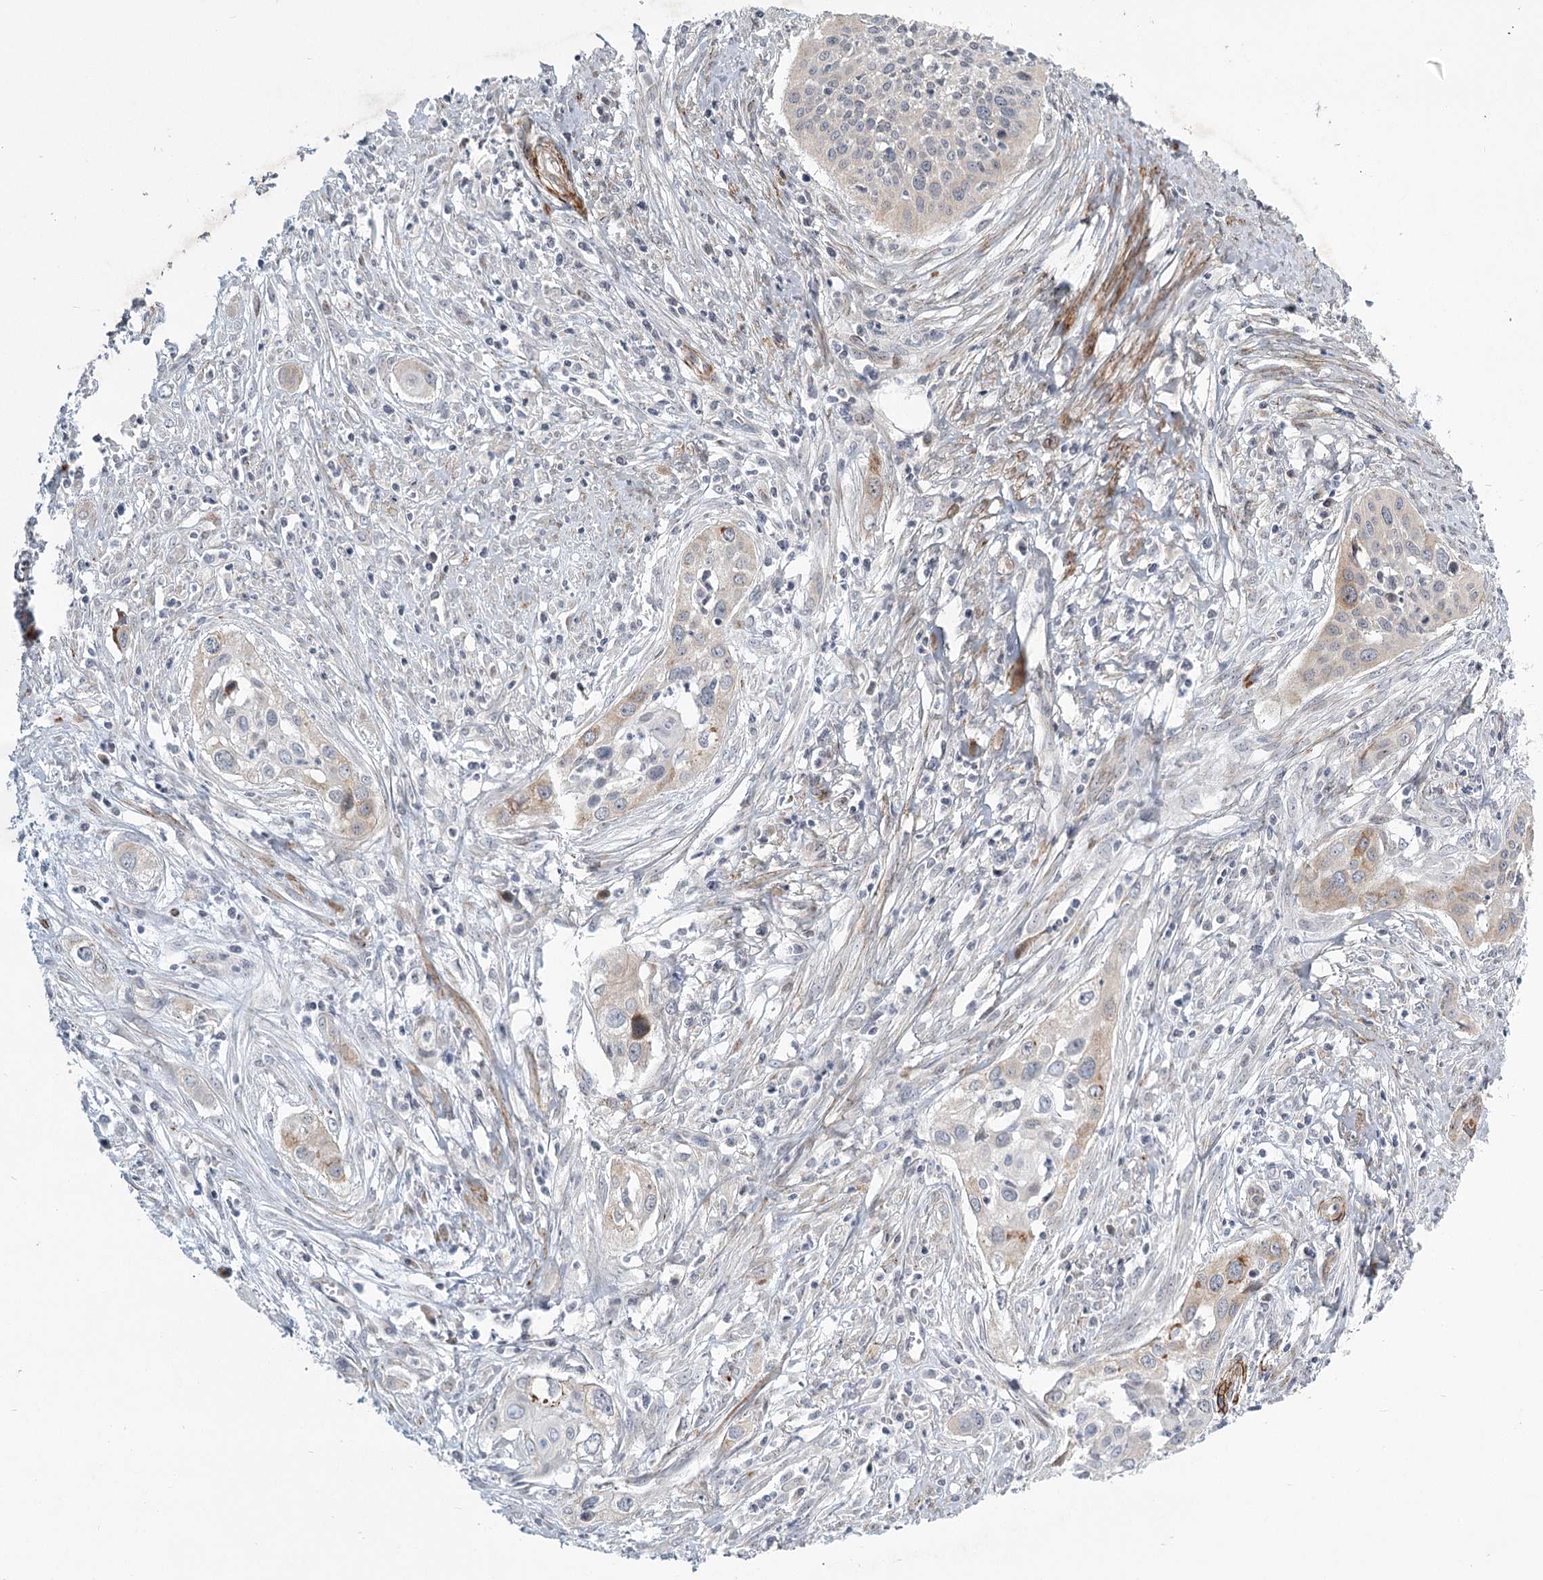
{"staining": {"intensity": "weak", "quantity": "<25%", "location": "cytoplasmic/membranous"}, "tissue": "cervical cancer", "cell_type": "Tumor cells", "image_type": "cancer", "snomed": [{"axis": "morphology", "description": "Squamous cell carcinoma, NOS"}, {"axis": "topography", "description": "Cervix"}], "caption": "Human cervical squamous cell carcinoma stained for a protein using immunohistochemistry (IHC) exhibits no staining in tumor cells.", "gene": "MEPE", "patient": {"sex": "female", "age": 34}}